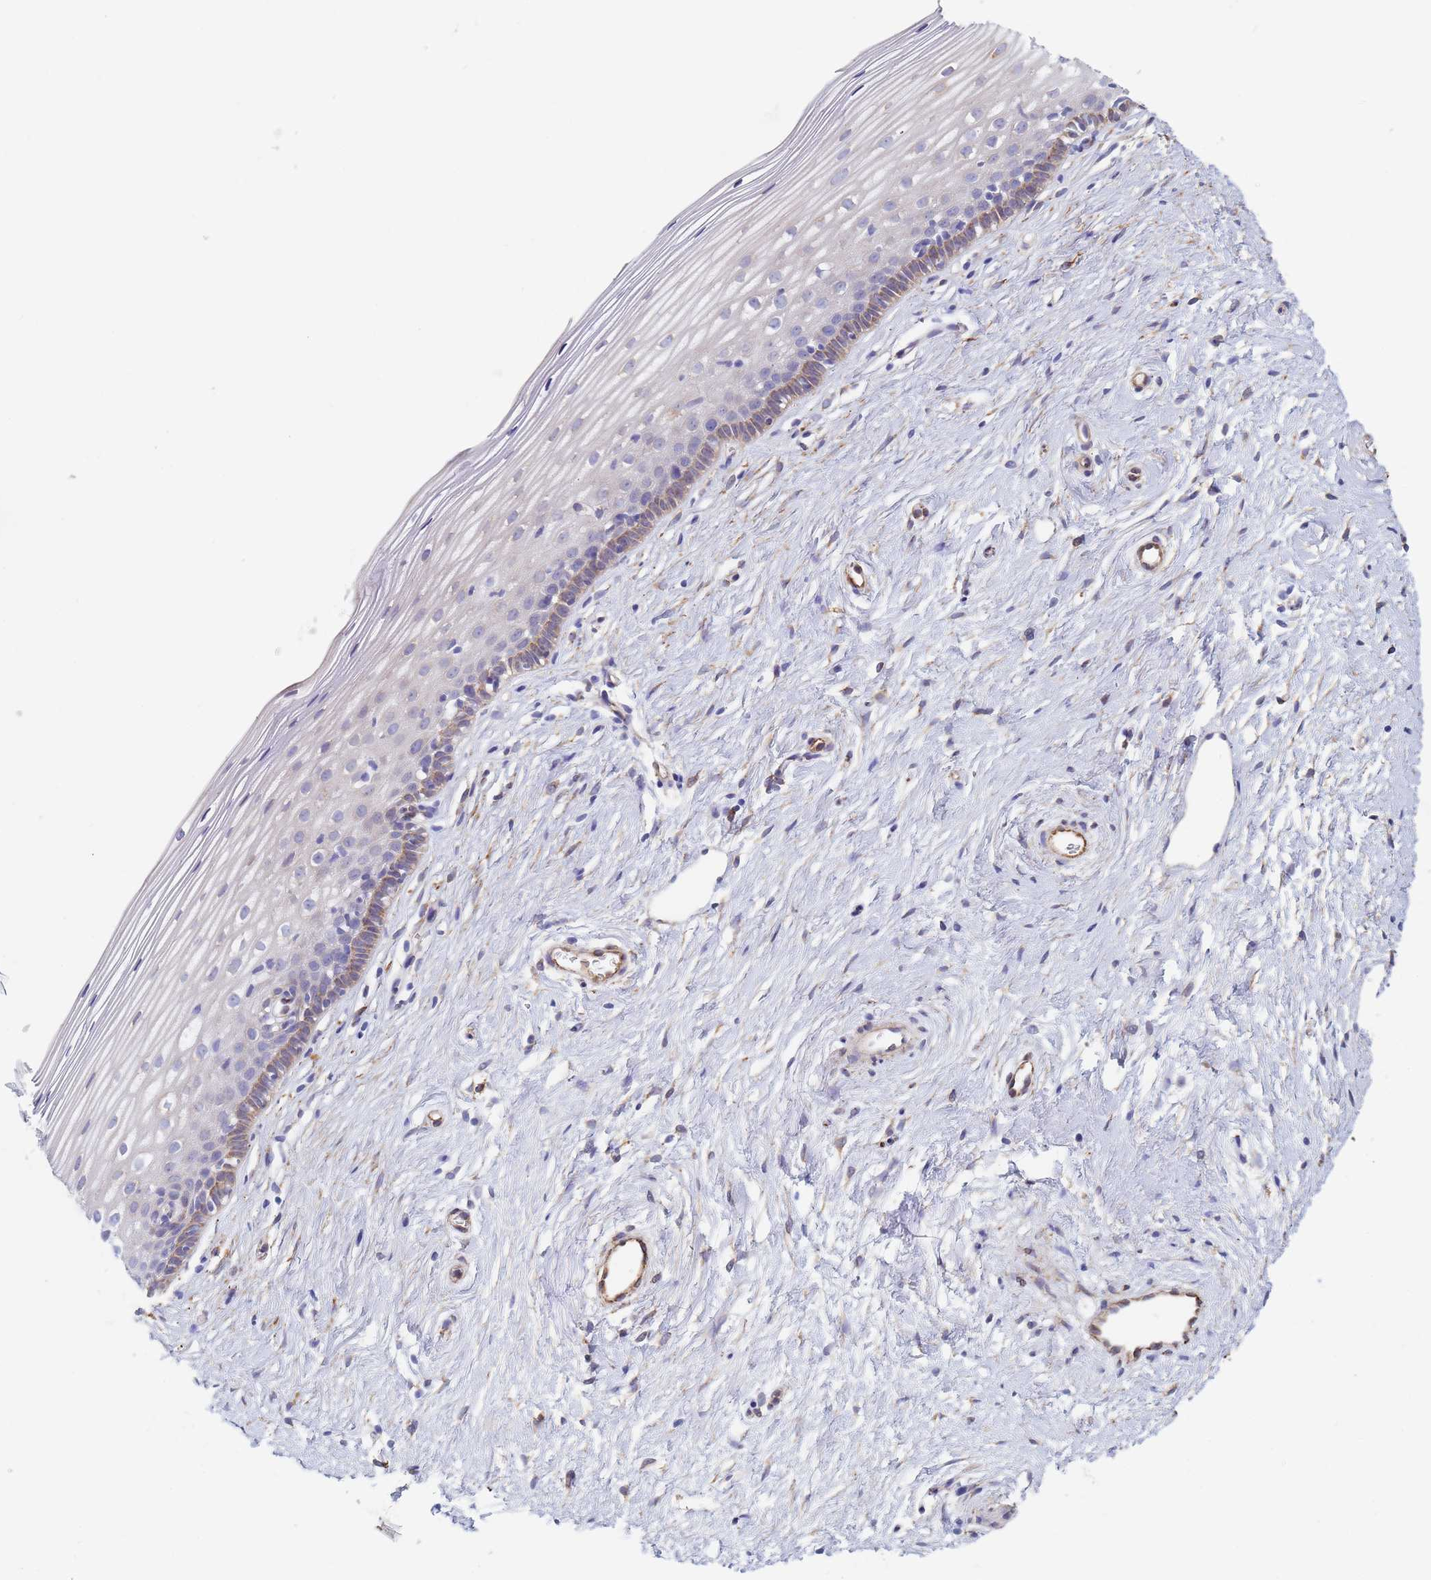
{"staining": {"intensity": "weak", "quantity": ">75%", "location": "cytoplasmic/membranous"}, "tissue": "cervix", "cell_type": "Glandular cells", "image_type": "normal", "snomed": [{"axis": "morphology", "description": "Normal tissue, NOS"}, {"axis": "topography", "description": "Cervix"}], "caption": "This image demonstrates unremarkable cervix stained with immunohistochemistry to label a protein in brown. The cytoplasmic/membranous of glandular cells show weak positivity for the protein. Nuclei are counter-stained blue.", "gene": "GDAP2", "patient": {"sex": "female", "age": 40}}